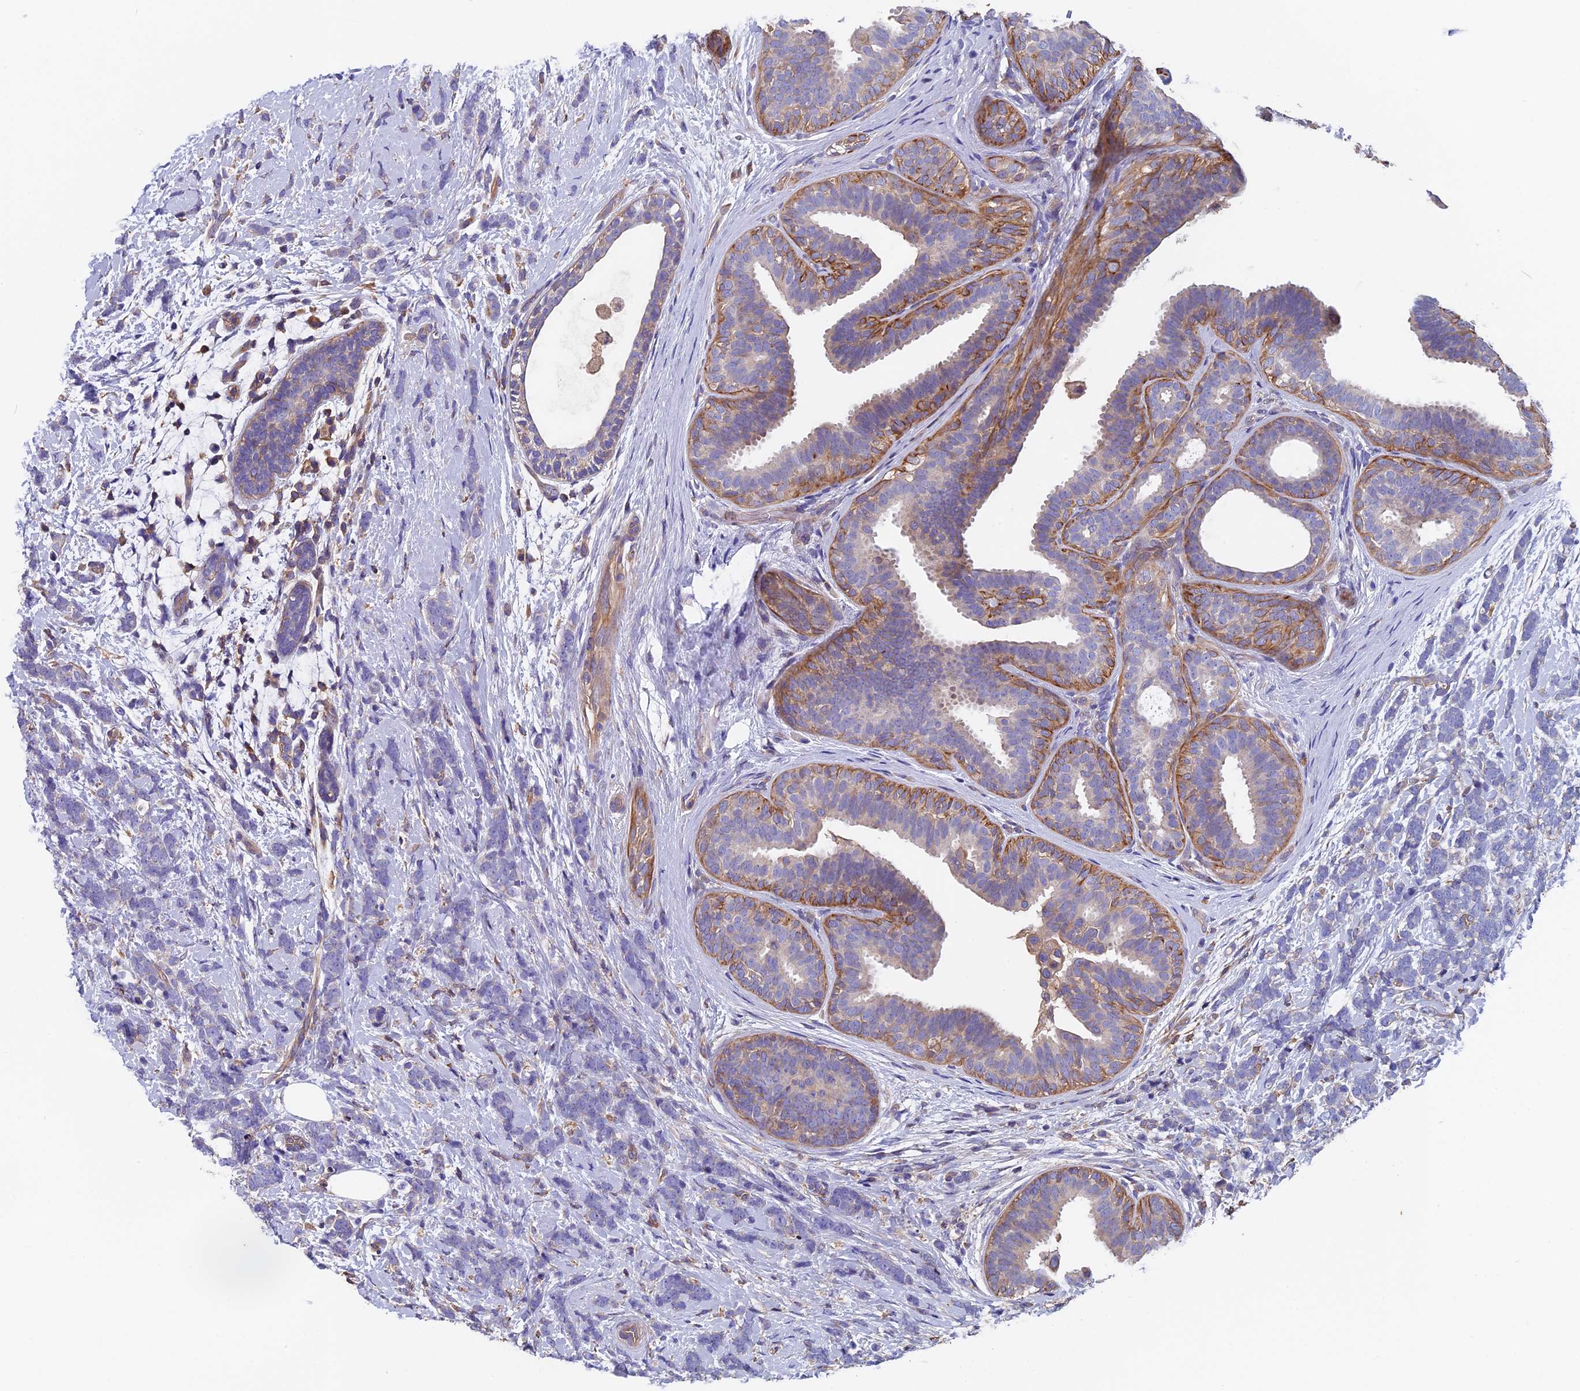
{"staining": {"intensity": "weak", "quantity": "<25%", "location": "cytoplasmic/membranous"}, "tissue": "breast cancer", "cell_type": "Tumor cells", "image_type": "cancer", "snomed": [{"axis": "morphology", "description": "Lobular carcinoma"}, {"axis": "topography", "description": "Breast"}], "caption": "This is a image of IHC staining of breast cancer, which shows no staining in tumor cells.", "gene": "CCDC153", "patient": {"sex": "female", "age": 58}}